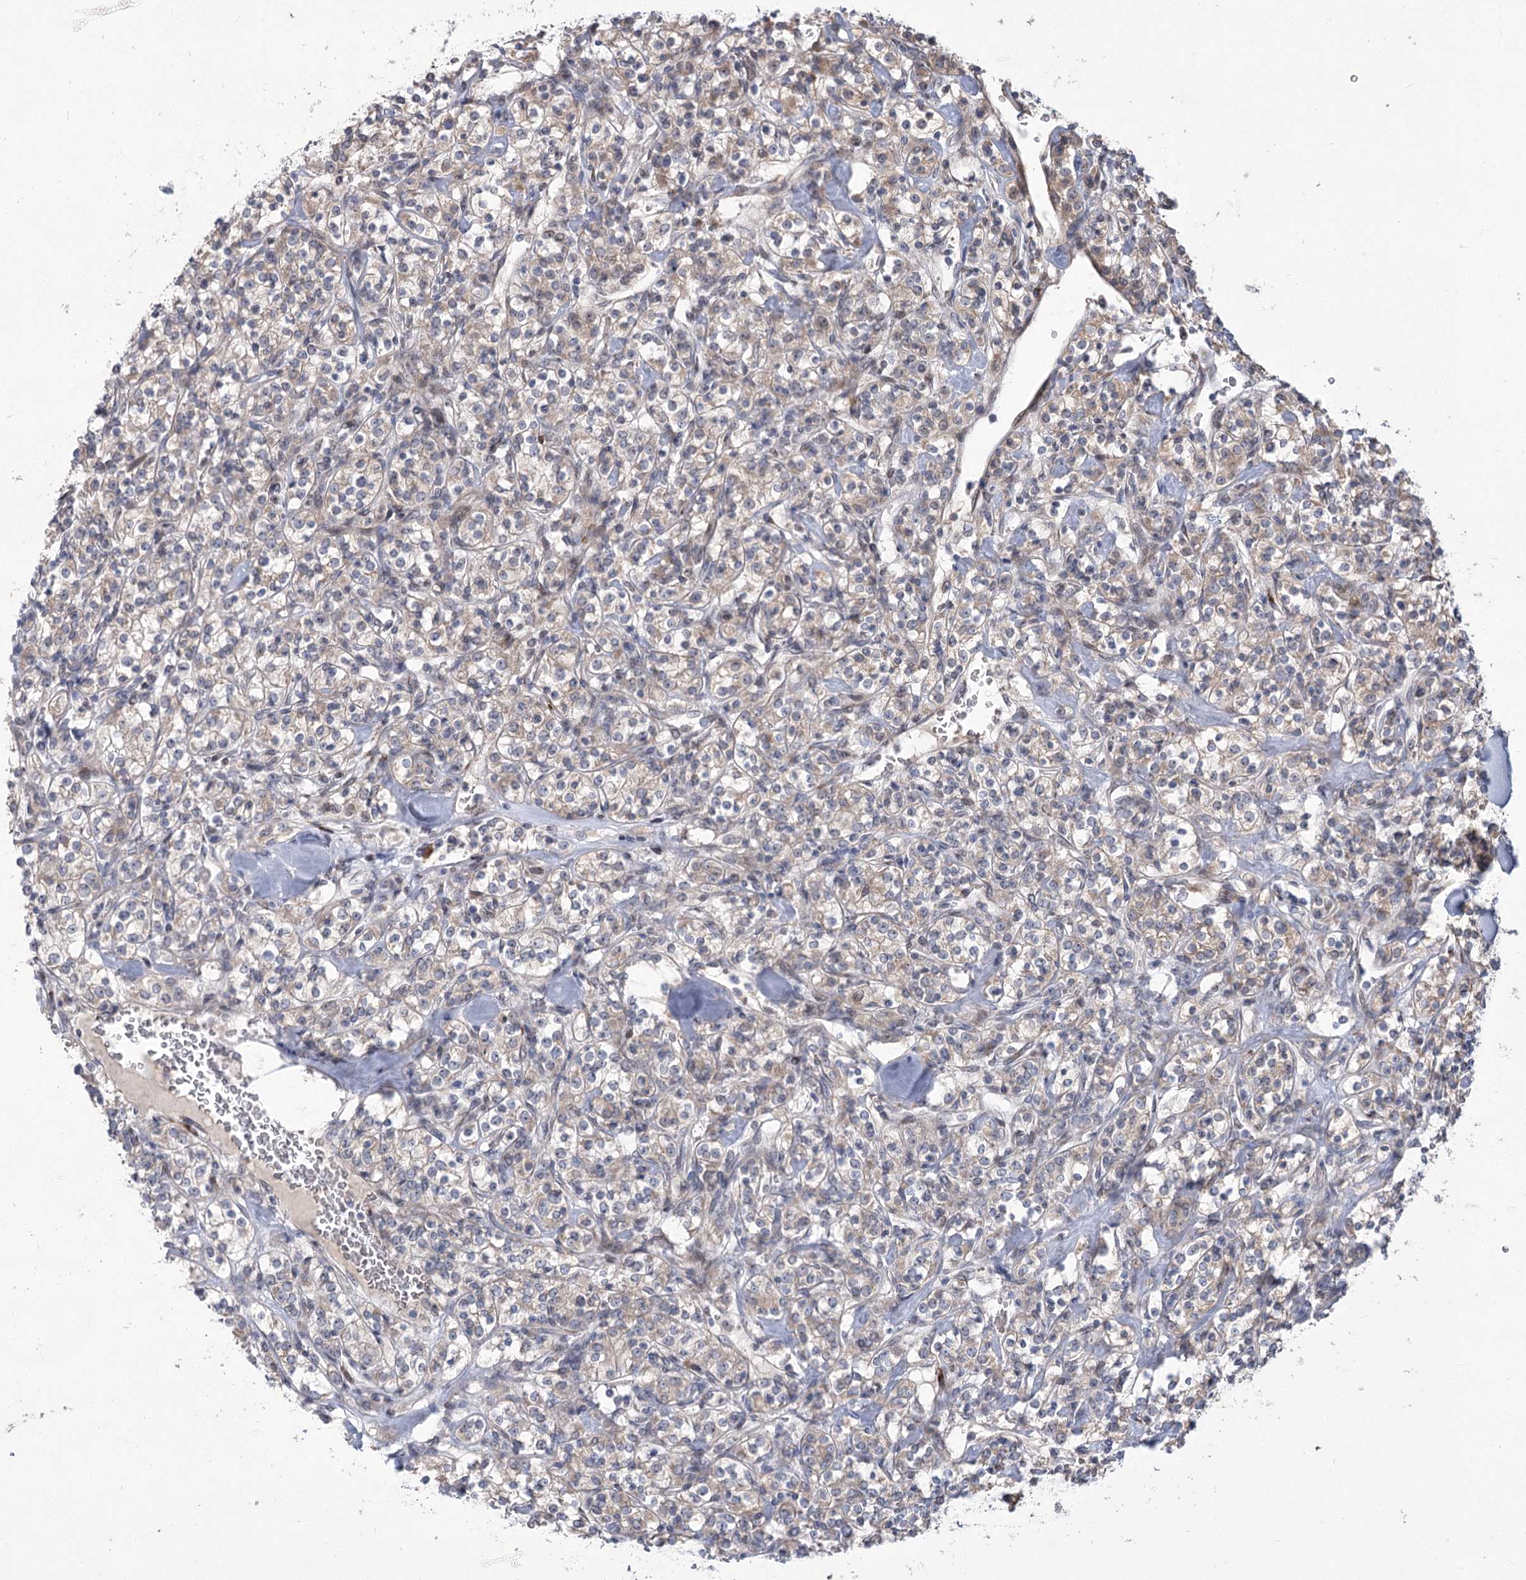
{"staining": {"intensity": "weak", "quantity": "<25%", "location": "cytoplasmic/membranous"}, "tissue": "renal cancer", "cell_type": "Tumor cells", "image_type": "cancer", "snomed": [{"axis": "morphology", "description": "Adenocarcinoma, NOS"}, {"axis": "topography", "description": "Kidney"}], "caption": "Micrograph shows no protein expression in tumor cells of renal cancer (adenocarcinoma) tissue.", "gene": "GCNT4", "patient": {"sex": "male", "age": 77}}